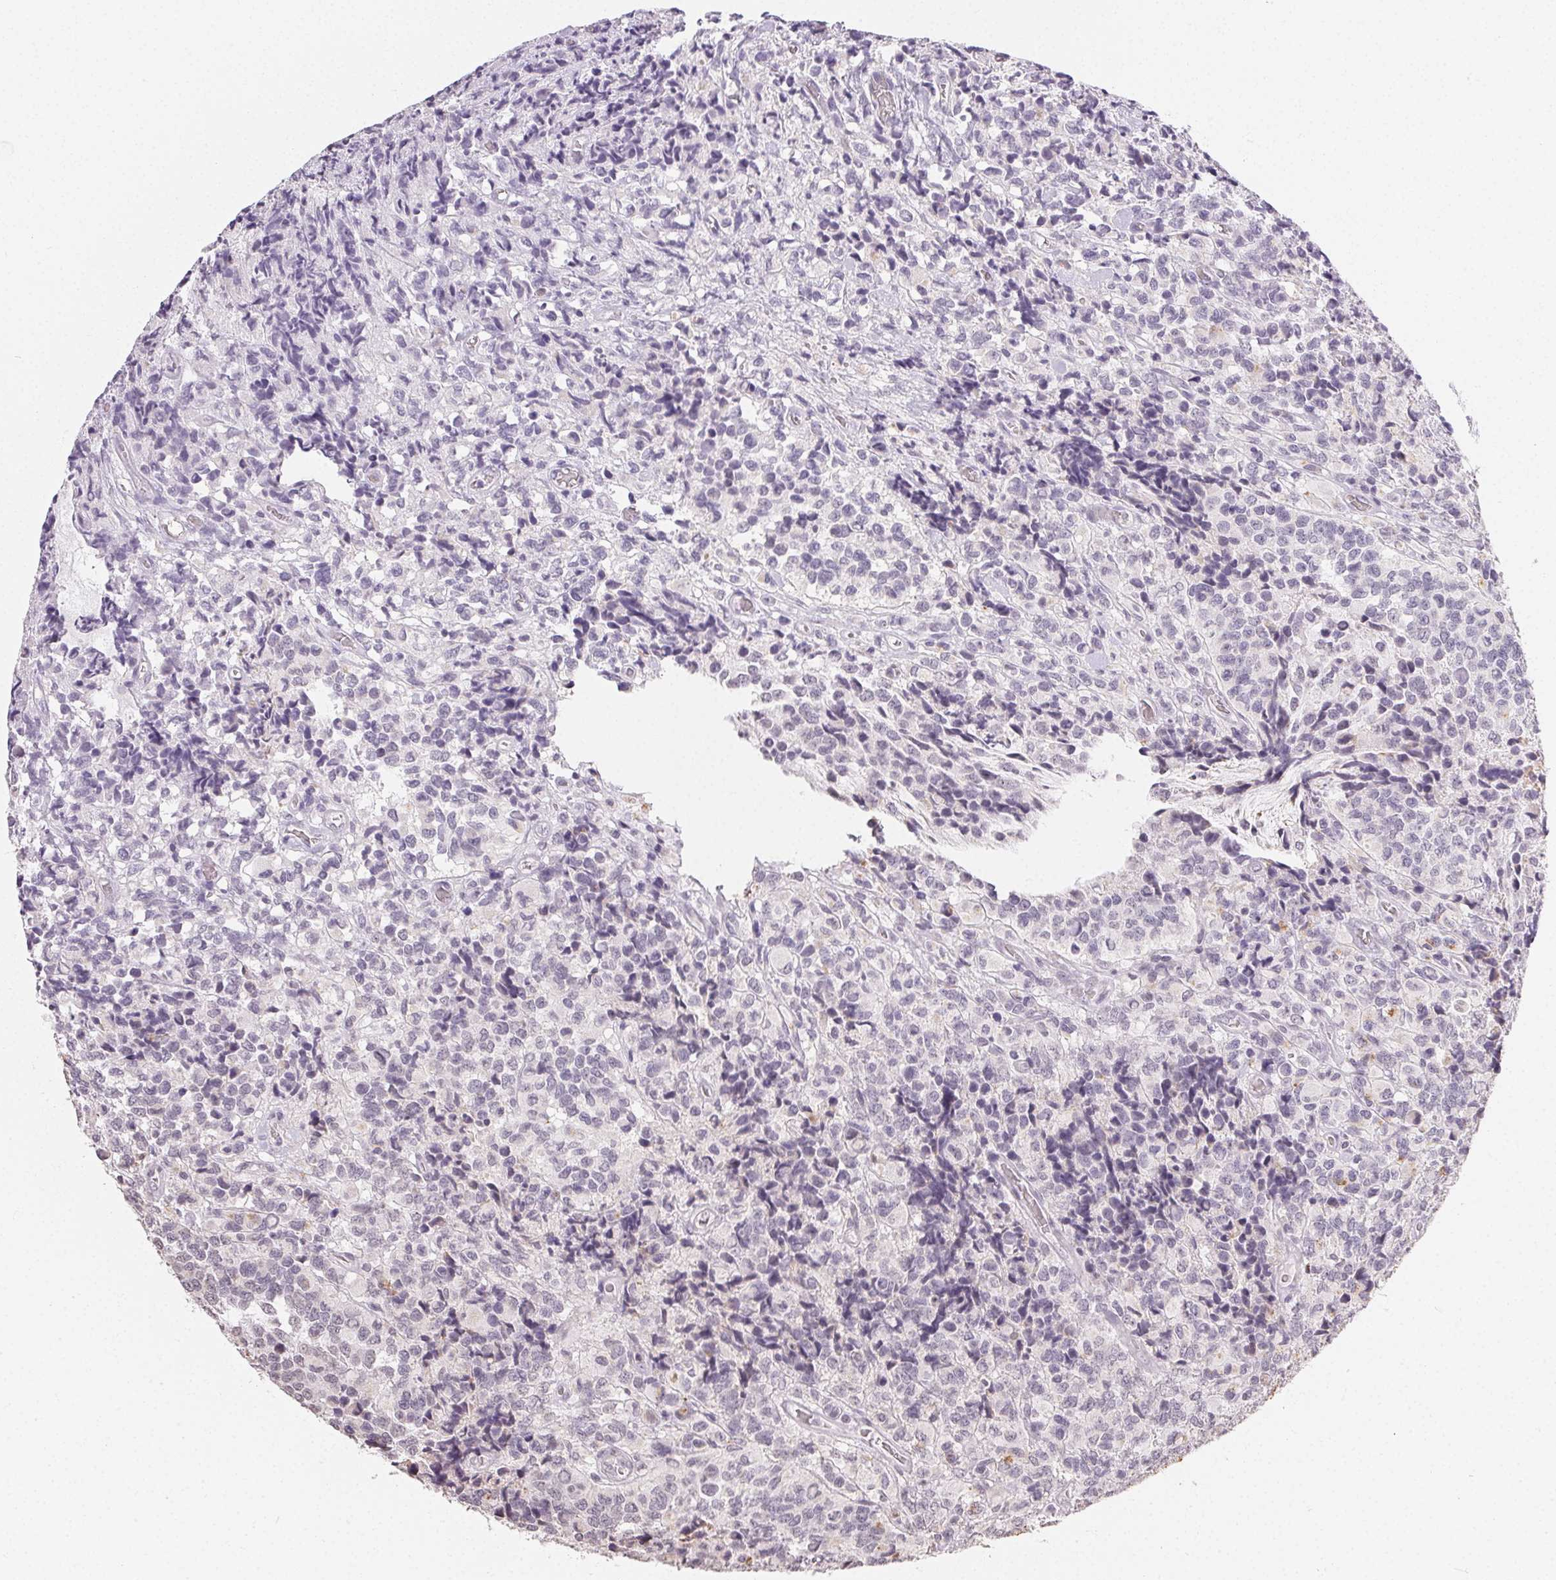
{"staining": {"intensity": "negative", "quantity": "none", "location": "none"}, "tissue": "glioma", "cell_type": "Tumor cells", "image_type": "cancer", "snomed": [{"axis": "morphology", "description": "Glioma, malignant, High grade"}, {"axis": "topography", "description": "Brain"}], "caption": "IHC histopathology image of glioma stained for a protein (brown), which exhibits no staining in tumor cells. Brightfield microscopy of immunohistochemistry stained with DAB (3,3'-diaminobenzidine) (brown) and hematoxylin (blue), captured at high magnification.", "gene": "TMEM174", "patient": {"sex": "male", "age": 39}}